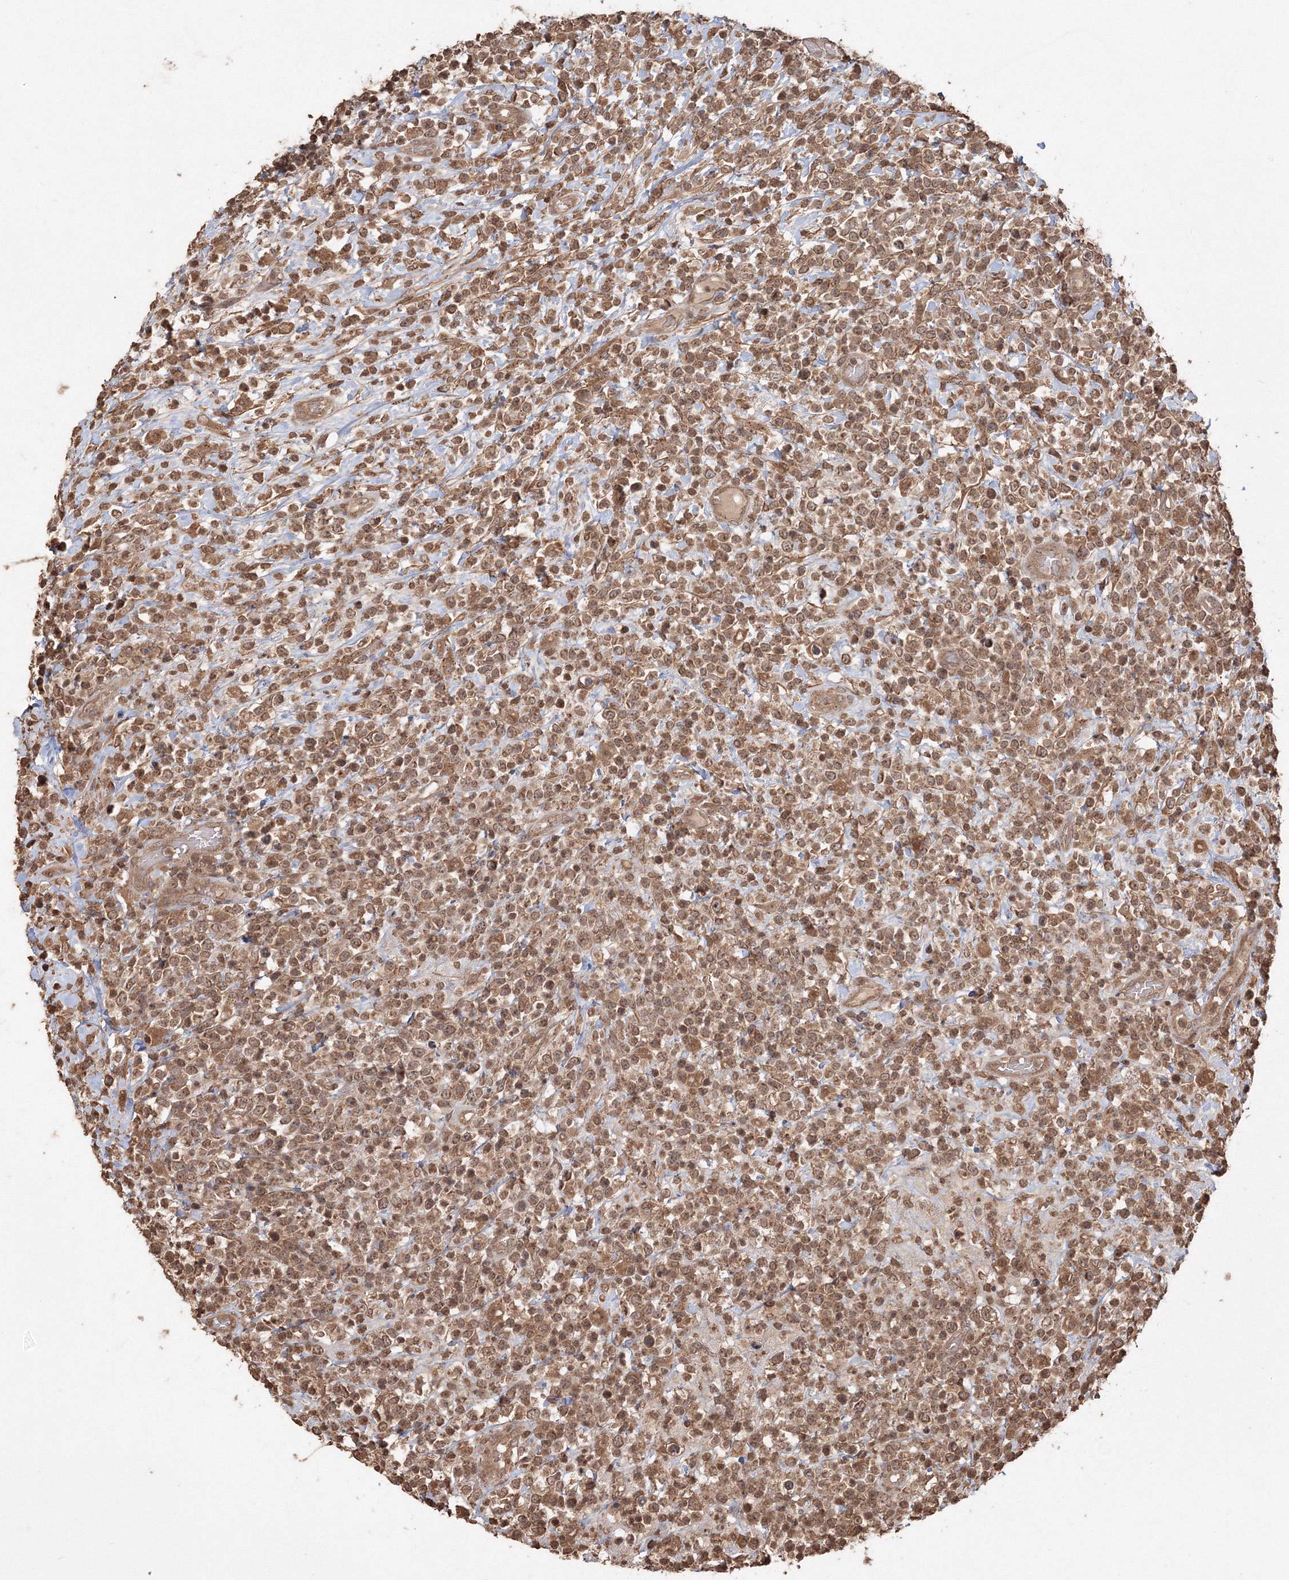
{"staining": {"intensity": "moderate", "quantity": ">75%", "location": "cytoplasmic/membranous,nuclear"}, "tissue": "lymphoma", "cell_type": "Tumor cells", "image_type": "cancer", "snomed": [{"axis": "morphology", "description": "Malignant lymphoma, non-Hodgkin's type, High grade"}, {"axis": "topography", "description": "Colon"}], "caption": "Immunohistochemical staining of human lymphoma reveals moderate cytoplasmic/membranous and nuclear protein staining in about >75% of tumor cells.", "gene": "CCDC122", "patient": {"sex": "female", "age": 53}}